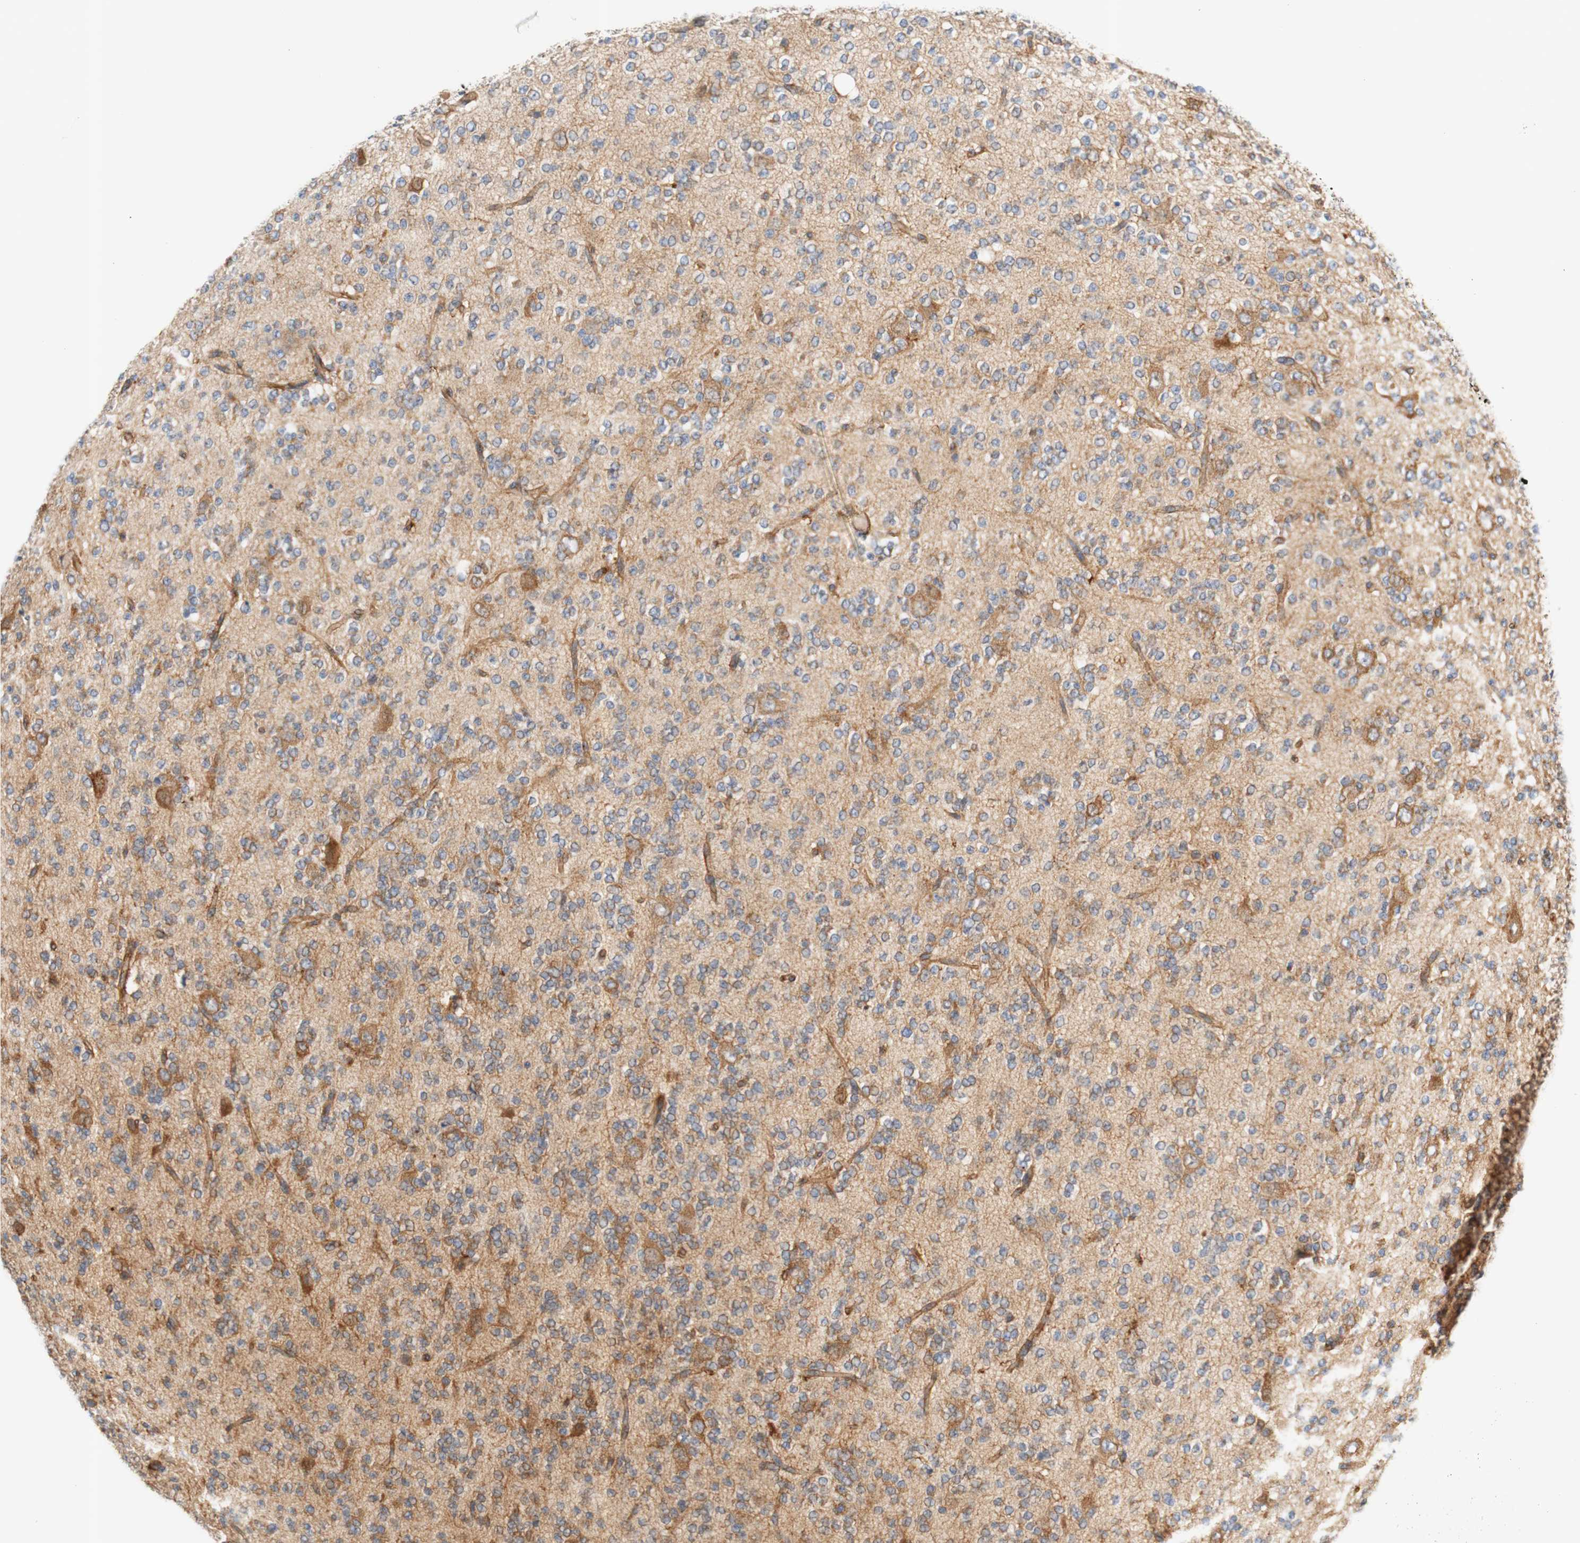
{"staining": {"intensity": "weak", "quantity": "25%-75%", "location": "cytoplasmic/membranous"}, "tissue": "glioma", "cell_type": "Tumor cells", "image_type": "cancer", "snomed": [{"axis": "morphology", "description": "Glioma, malignant, Low grade"}, {"axis": "topography", "description": "Brain"}], "caption": "Protein analysis of low-grade glioma (malignant) tissue displays weak cytoplasmic/membranous staining in approximately 25%-75% of tumor cells.", "gene": "STOM", "patient": {"sex": "male", "age": 38}}